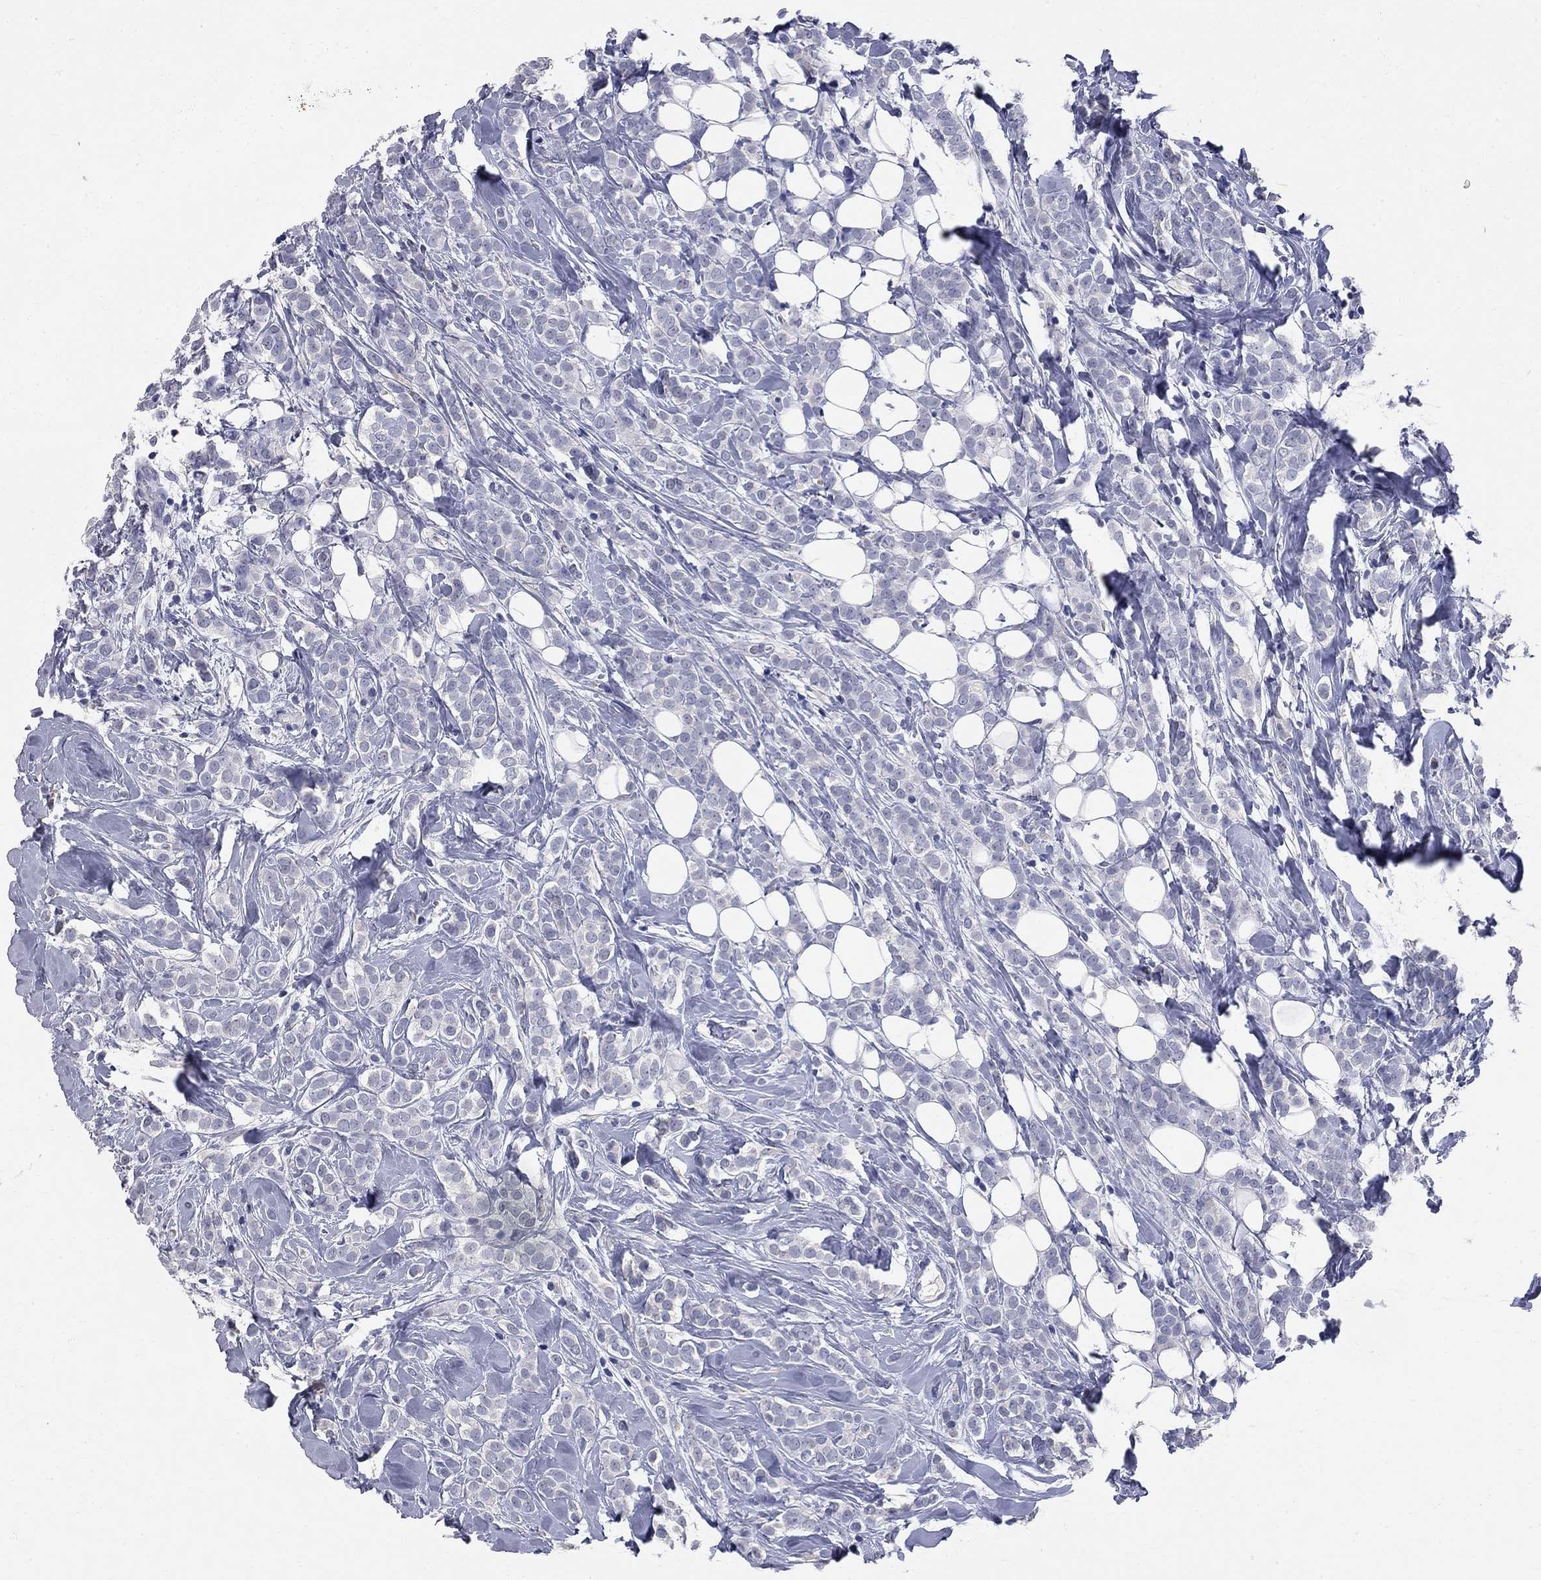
{"staining": {"intensity": "negative", "quantity": "none", "location": "none"}, "tissue": "breast cancer", "cell_type": "Tumor cells", "image_type": "cancer", "snomed": [{"axis": "morphology", "description": "Lobular carcinoma"}, {"axis": "topography", "description": "Breast"}], "caption": "Tumor cells are negative for brown protein staining in breast cancer. Brightfield microscopy of IHC stained with DAB (brown) and hematoxylin (blue), captured at high magnification.", "gene": "FAM221B", "patient": {"sex": "female", "age": 49}}